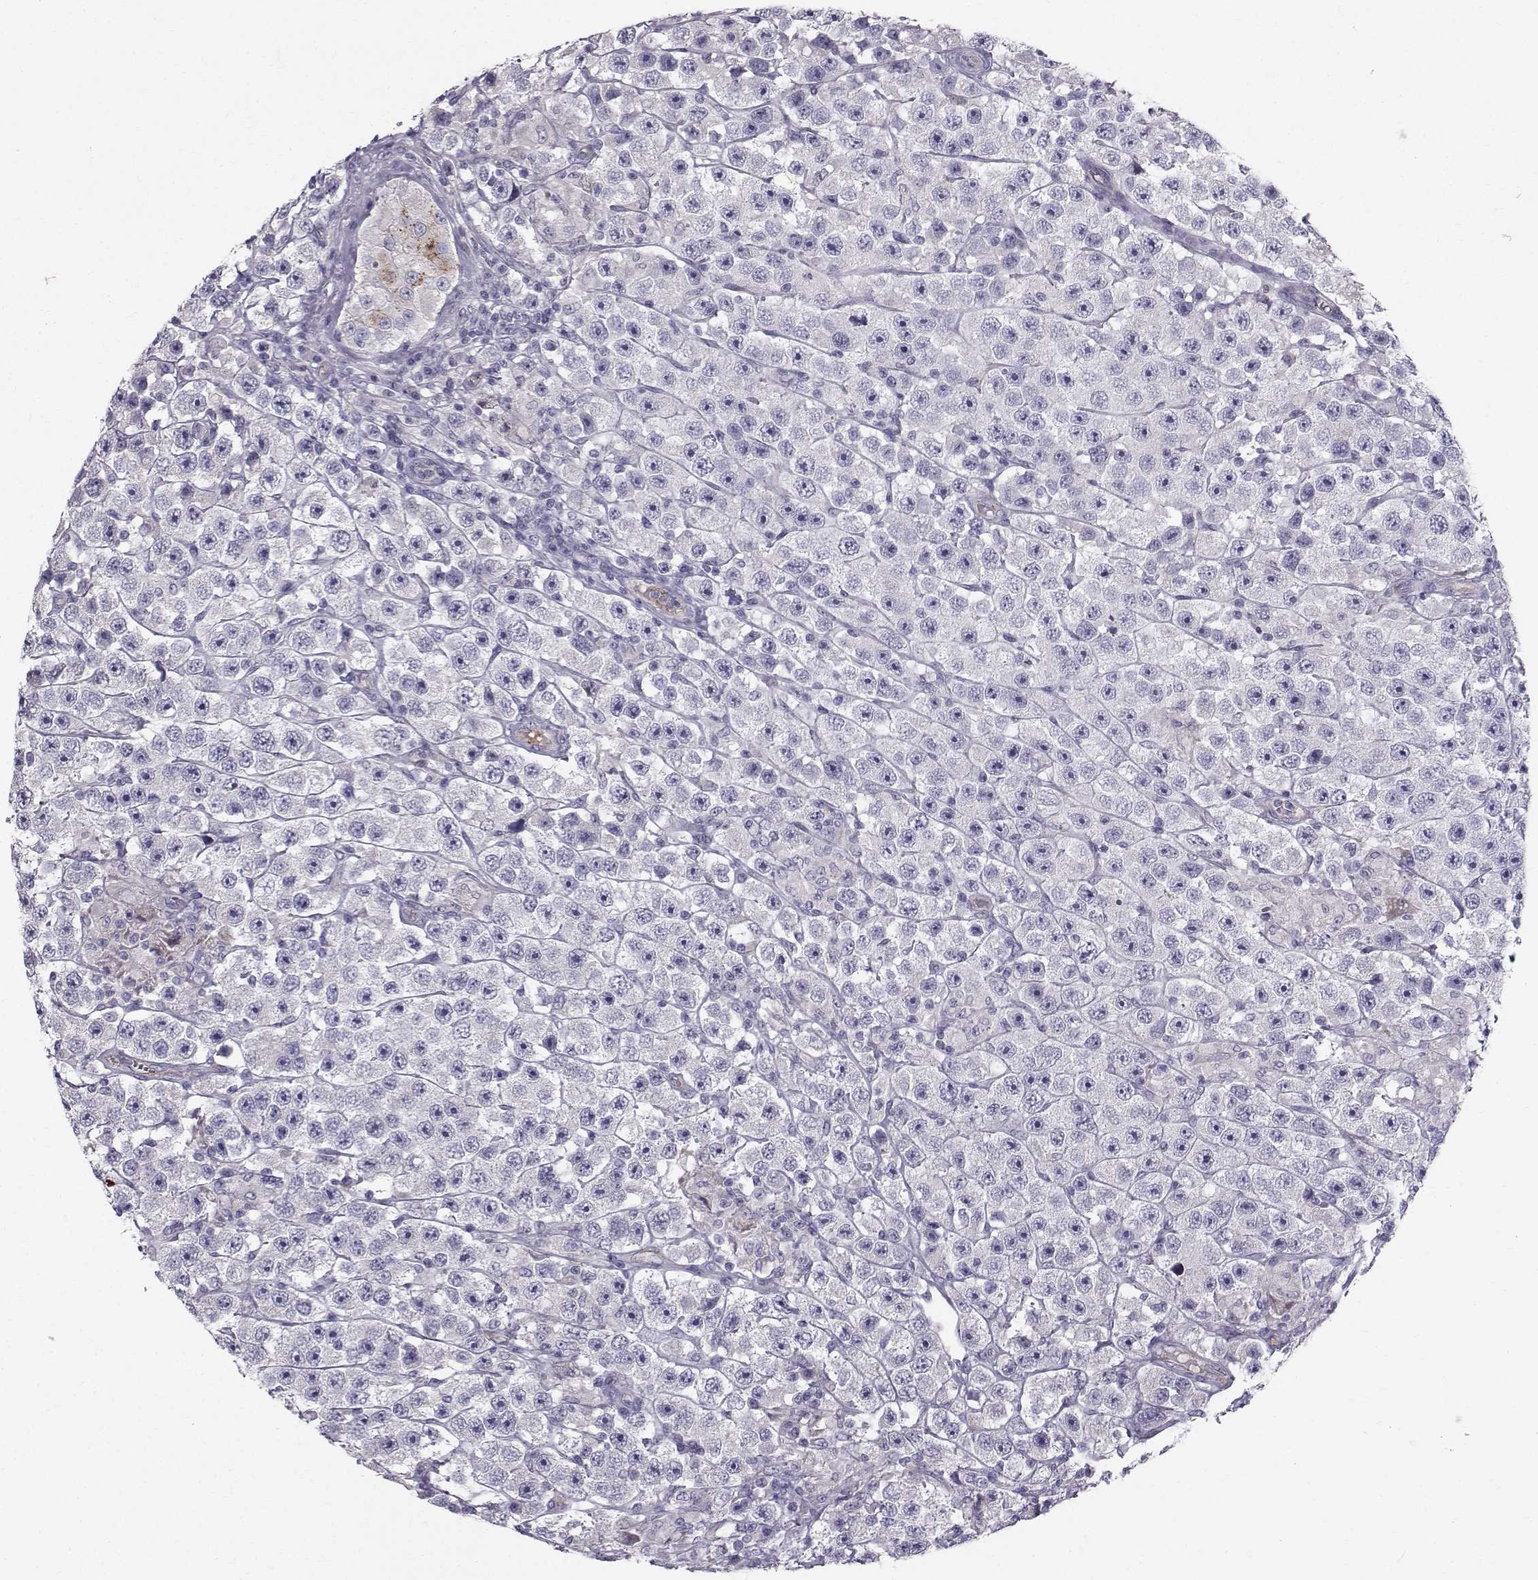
{"staining": {"intensity": "negative", "quantity": "none", "location": "none"}, "tissue": "testis cancer", "cell_type": "Tumor cells", "image_type": "cancer", "snomed": [{"axis": "morphology", "description": "Seminoma, NOS"}, {"axis": "topography", "description": "Testis"}], "caption": "An image of testis cancer (seminoma) stained for a protein exhibits no brown staining in tumor cells.", "gene": "CALCR", "patient": {"sex": "male", "age": 45}}